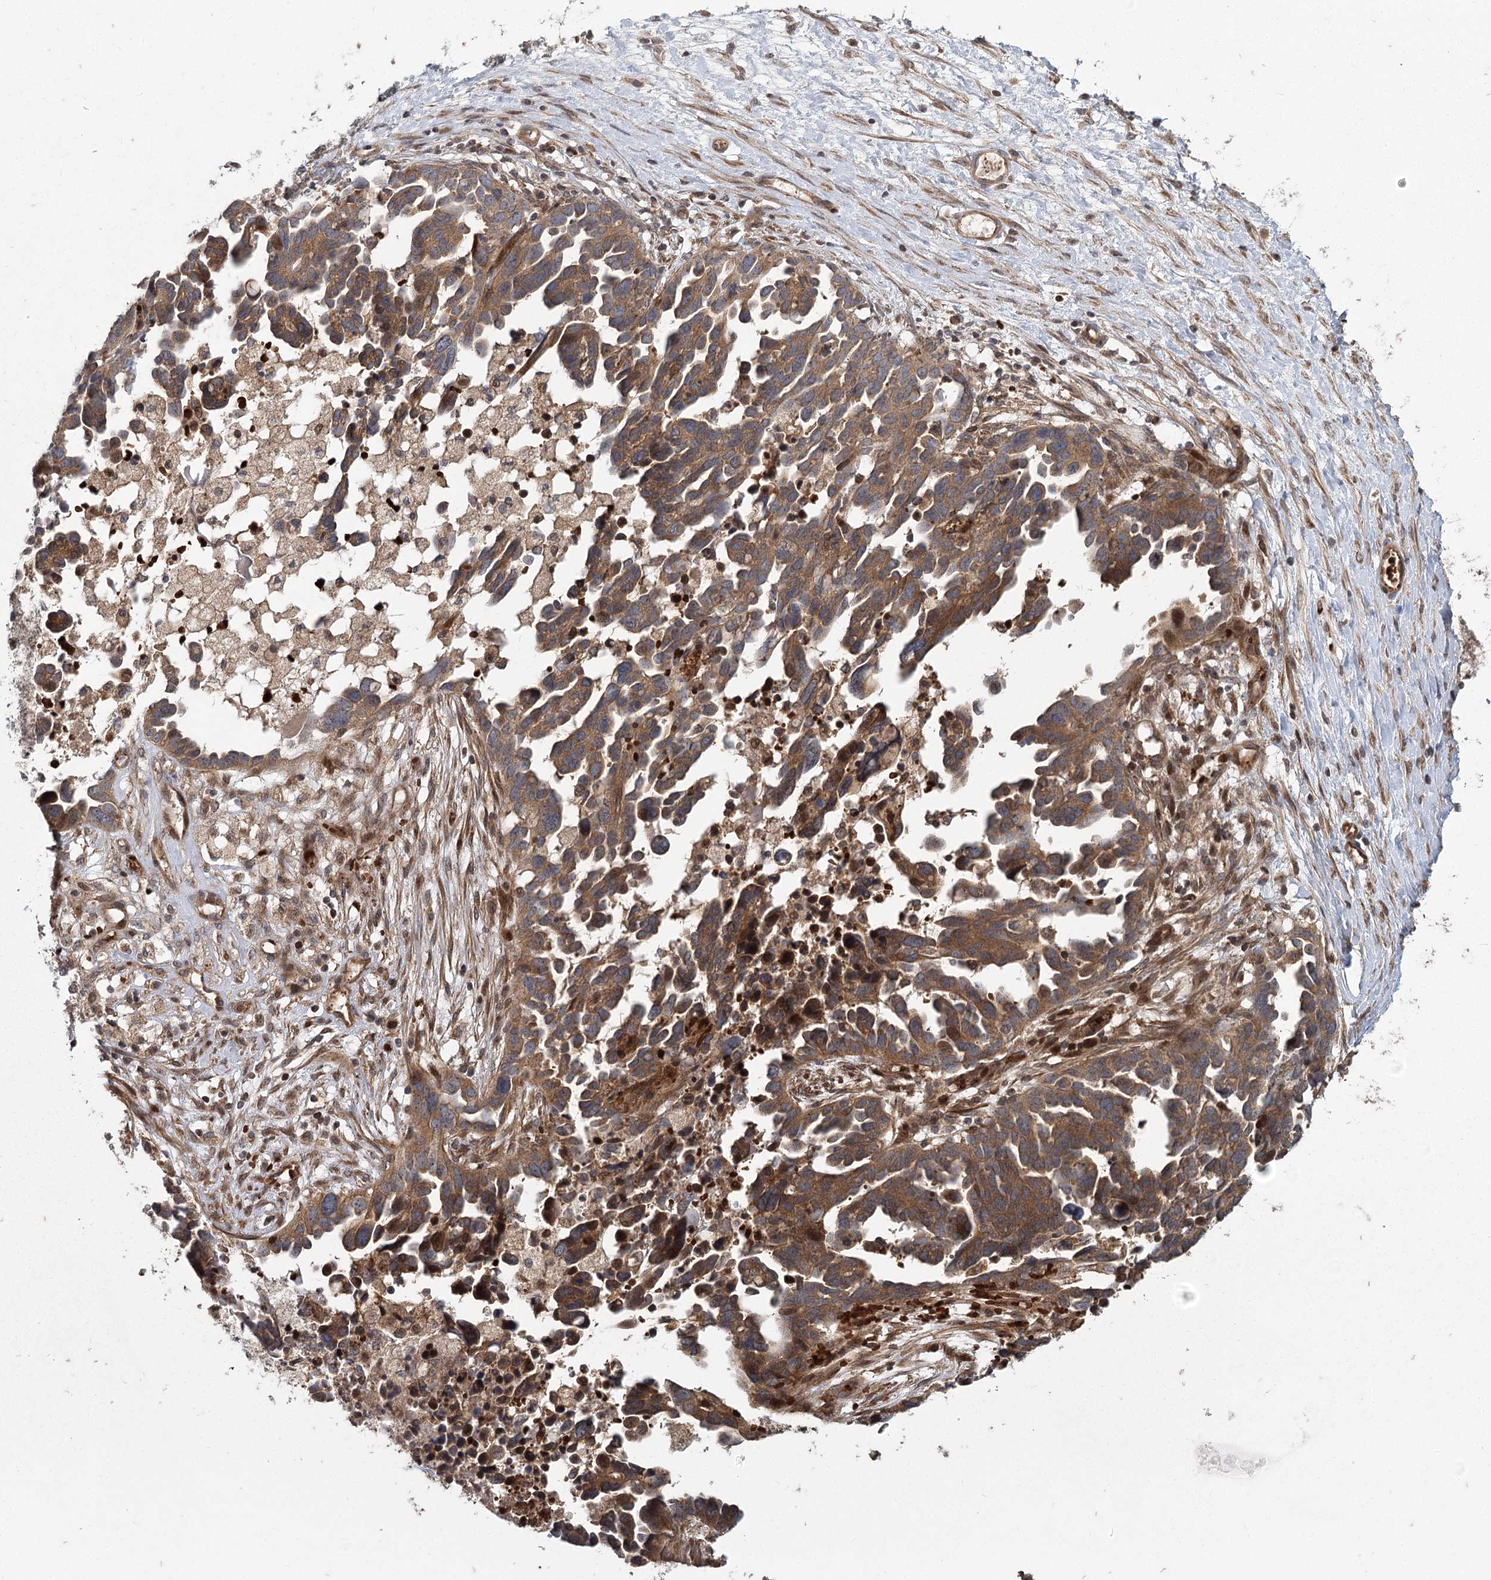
{"staining": {"intensity": "moderate", "quantity": ">75%", "location": "cytoplasmic/membranous"}, "tissue": "ovarian cancer", "cell_type": "Tumor cells", "image_type": "cancer", "snomed": [{"axis": "morphology", "description": "Cystadenocarcinoma, serous, NOS"}, {"axis": "topography", "description": "Ovary"}], "caption": "Immunohistochemistry (IHC) (DAB) staining of ovarian cancer (serous cystadenocarcinoma) displays moderate cytoplasmic/membranous protein staining in about >75% of tumor cells.", "gene": "RAPGEF6", "patient": {"sex": "female", "age": 54}}